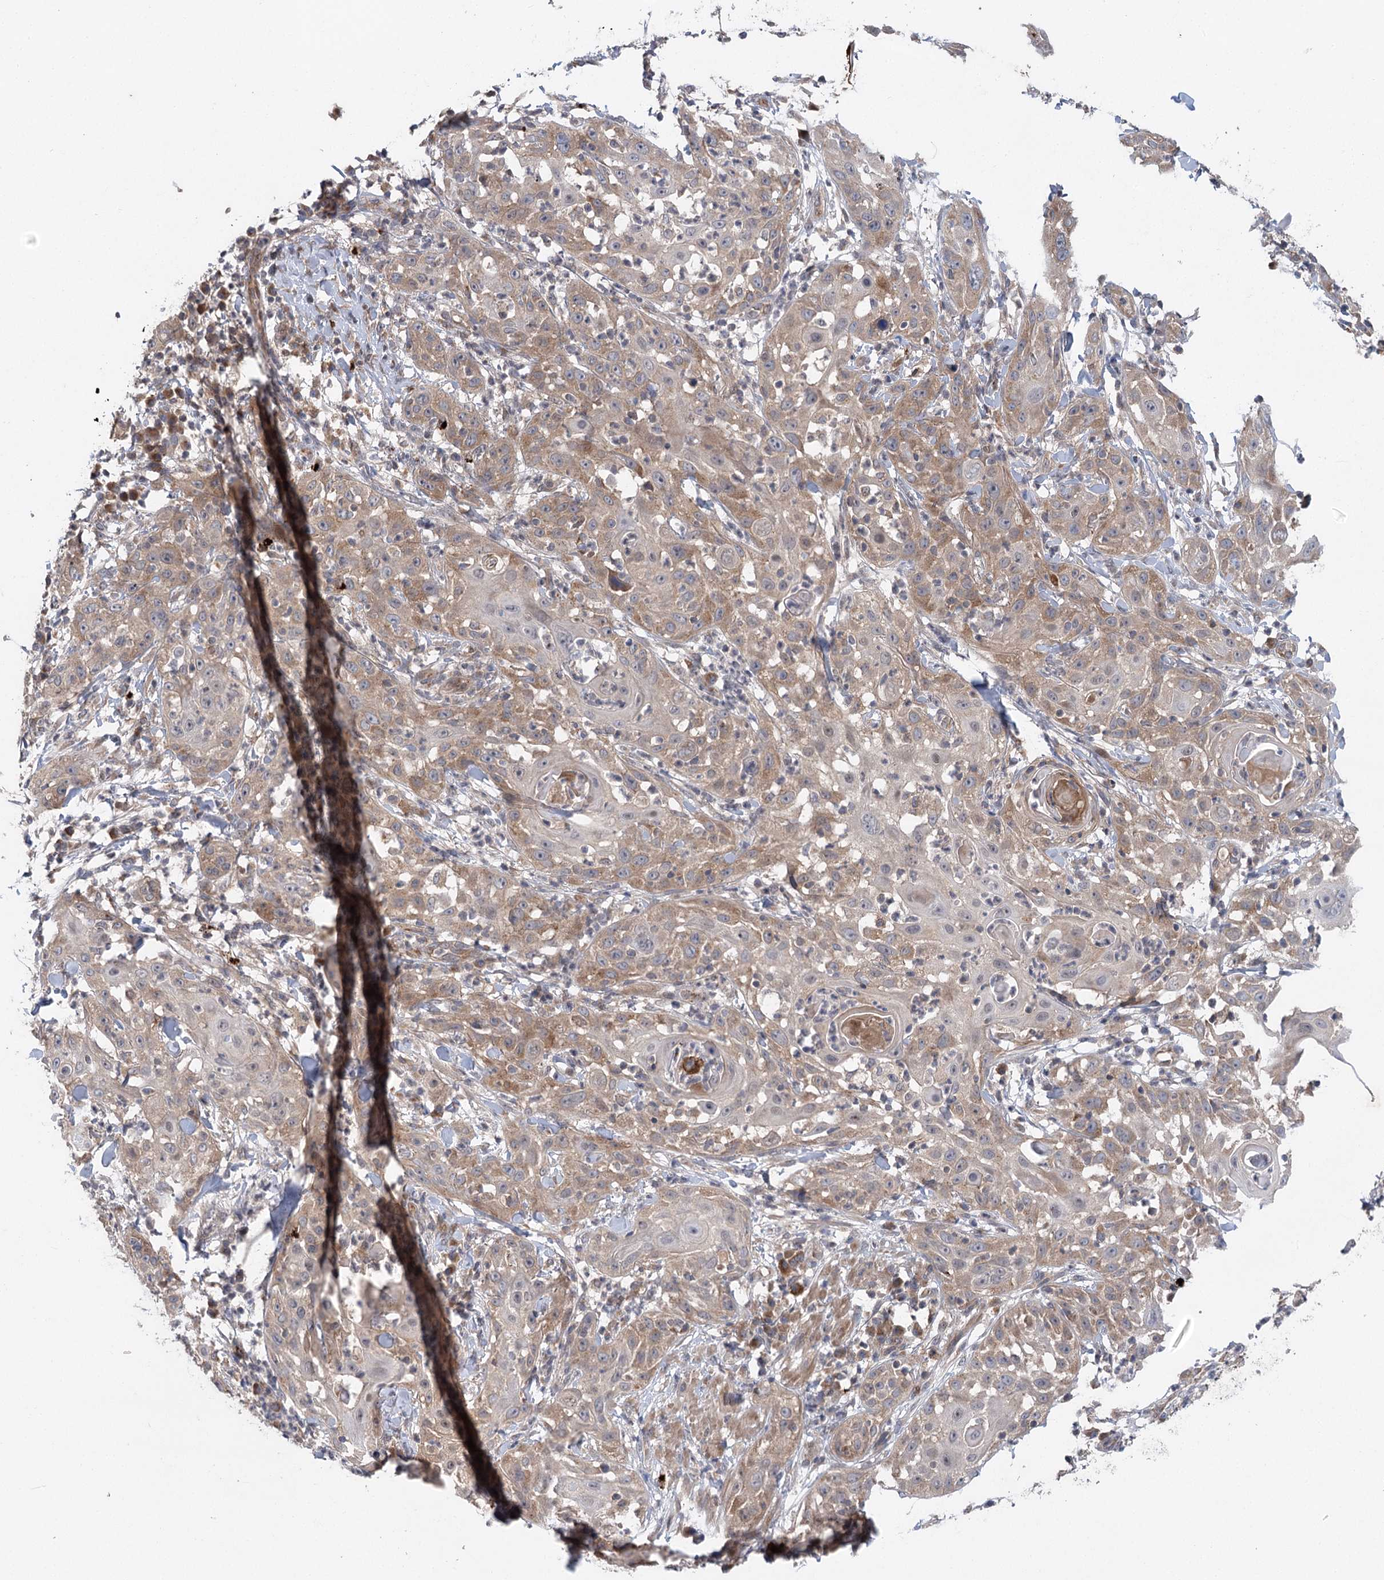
{"staining": {"intensity": "weak", "quantity": ">75%", "location": "cytoplasmic/membranous"}, "tissue": "skin cancer", "cell_type": "Tumor cells", "image_type": "cancer", "snomed": [{"axis": "morphology", "description": "Squamous cell carcinoma, NOS"}, {"axis": "topography", "description": "Skin"}], "caption": "High-power microscopy captured an IHC photomicrograph of squamous cell carcinoma (skin), revealing weak cytoplasmic/membranous positivity in approximately >75% of tumor cells.", "gene": "METTL24", "patient": {"sex": "female", "age": 44}}